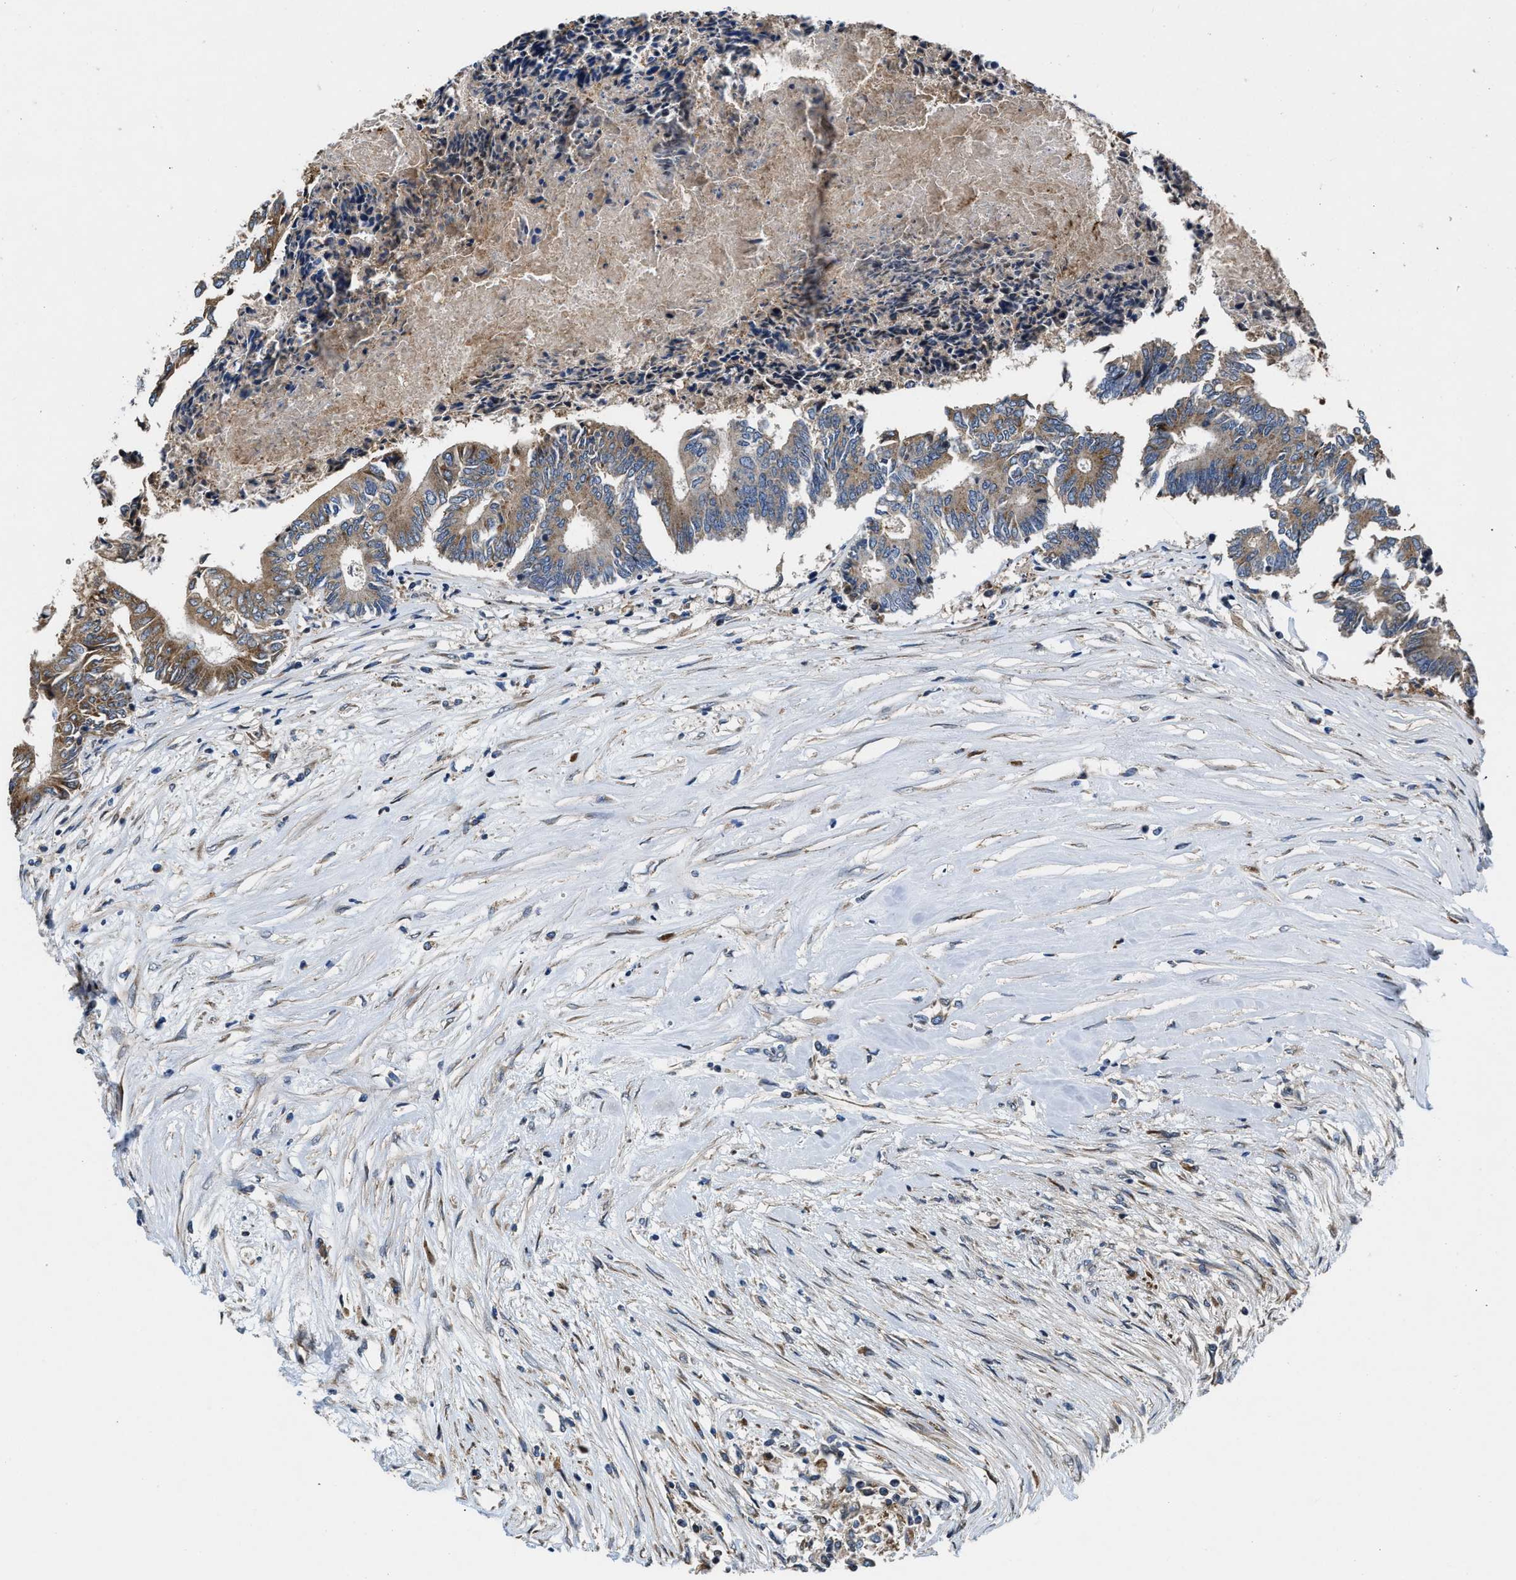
{"staining": {"intensity": "moderate", "quantity": ">75%", "location": "cytoplasmic/membranous"}, "tissue": "colorectal cancer", "cell_type": "Tumor cells", "image_type": "cancer", "snomed": [{"axis": "morphology", "description": "Adenocarcinoma, NOS"}, {"axis": "topography", "description": "Rectum"}], "caption": "Tumor cells reveal moderate cytoplasmic/membranous expression in approximately >75% of cells in adenocarcinoma (colorectal).", "gene": "CEP128", "patient": {"sex": "male", "age": 63}}